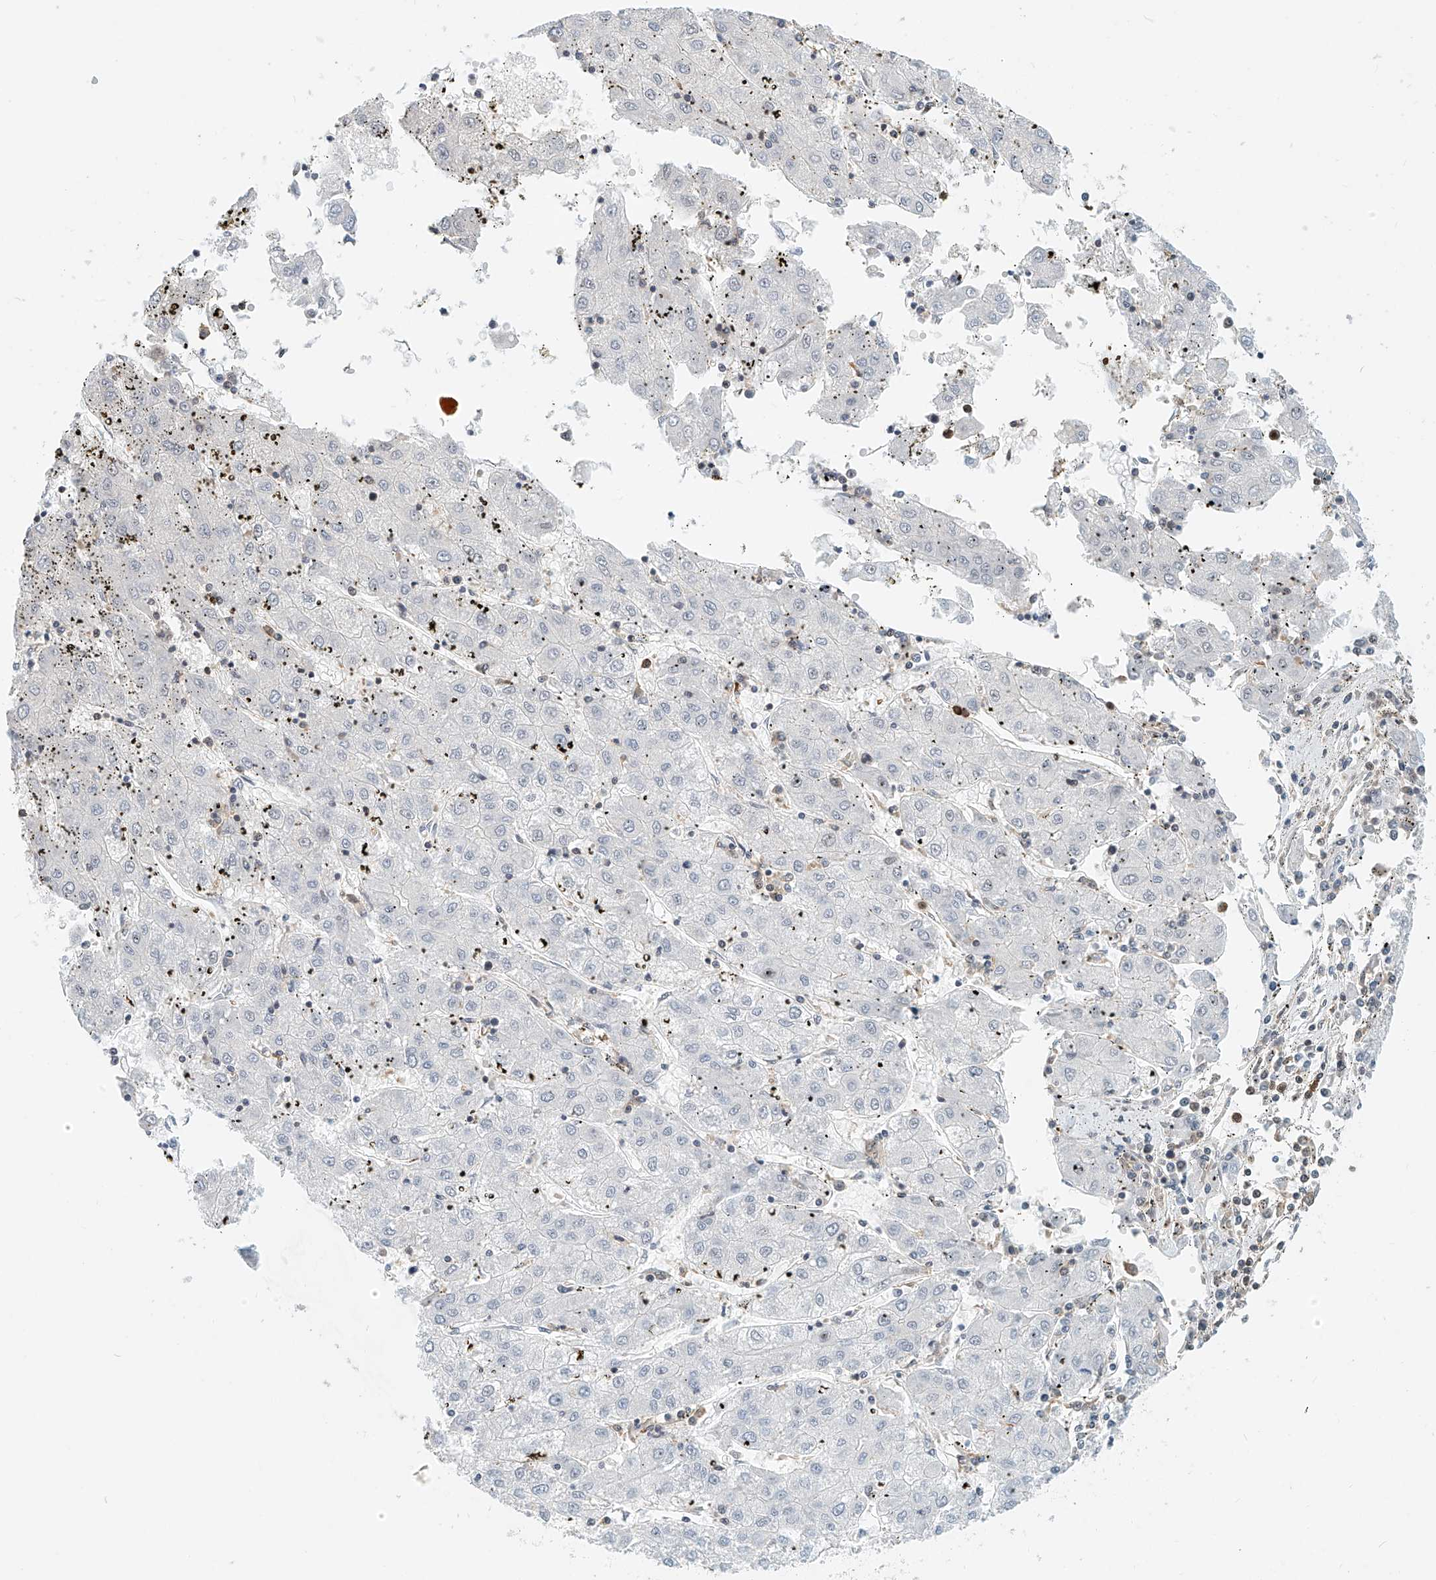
{"staining": {"intensity": "negative", "quantity": "none", "location": "none"}, "tissue": "liver cancer", "cell_type": "Tumor cells", "image_type": "cancer", "snomed": [{"axis": "morphology", "description": "Carcinoma, Hepatocellular, NOS"}, {"axis": "topography", "description": "Liver"}], "caption": "Immunohistochemistry micrograph of human liver cancer stained for a protein (brown), which demonstrates no staining in tumor cells. (Stains: DAB IHC with hematoxylin counter stain, Microscopy: brightfield microscopy at high magnification).", "gene": "MICAL1", "patient": {"sex": "male", "age": 72}}